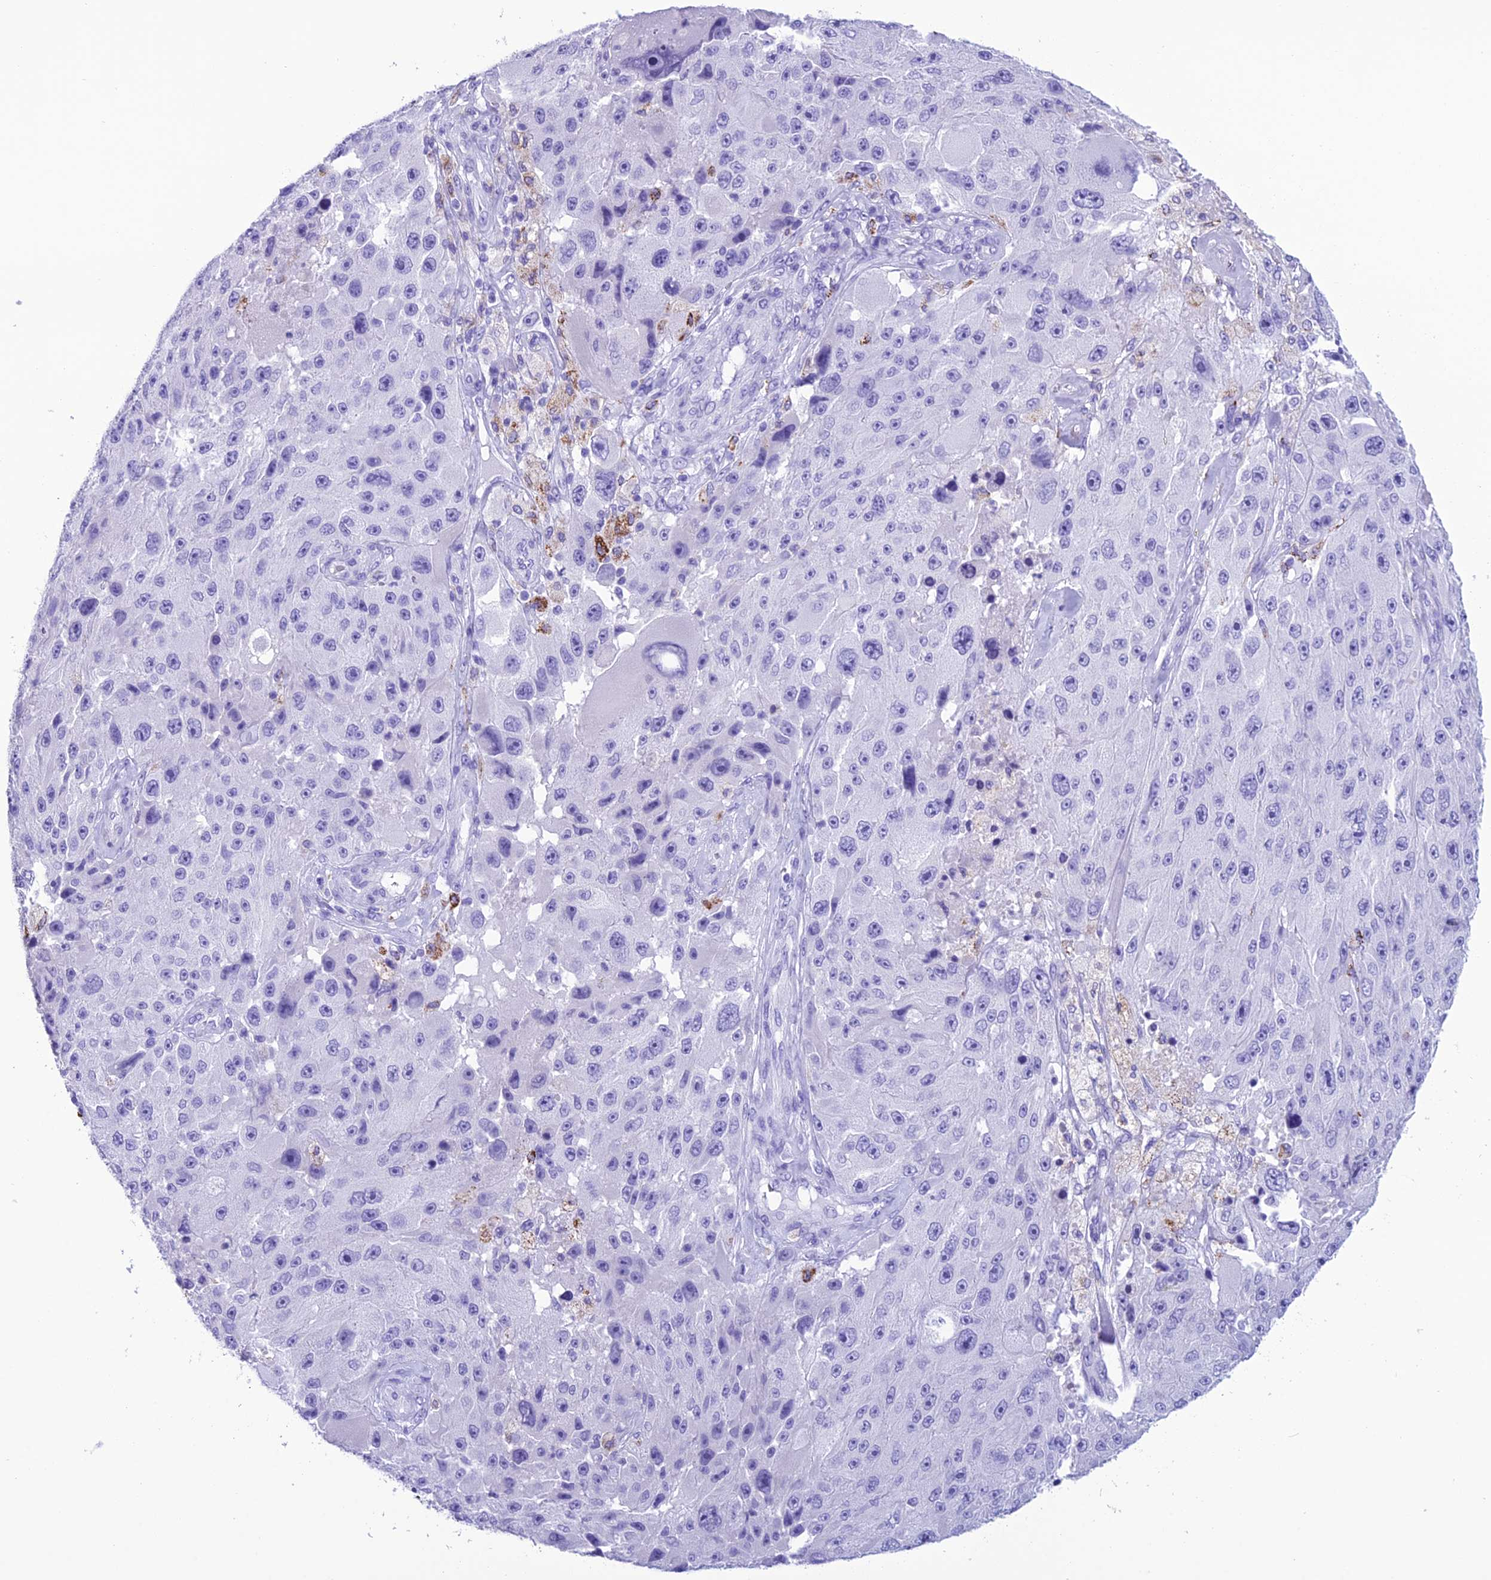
{"staining": {"intensity": "negative", "quantity": "none", "location": "none"}, "tissue": "melanoma", "cell_type": "Tumor cells", "image_type": "cancer", "snomed": [{"axis": "morphology", "description": "Malignant melanoma, Metastatic site"}, {"axis": "topography", "description": "Lymph node"}], "caption": "IHC of human malignant melanoma (metastatic site) shows no expression in tumor cells.", "gene": "TRAM1L1", "patient": {"sex": "male", "age": 62}}